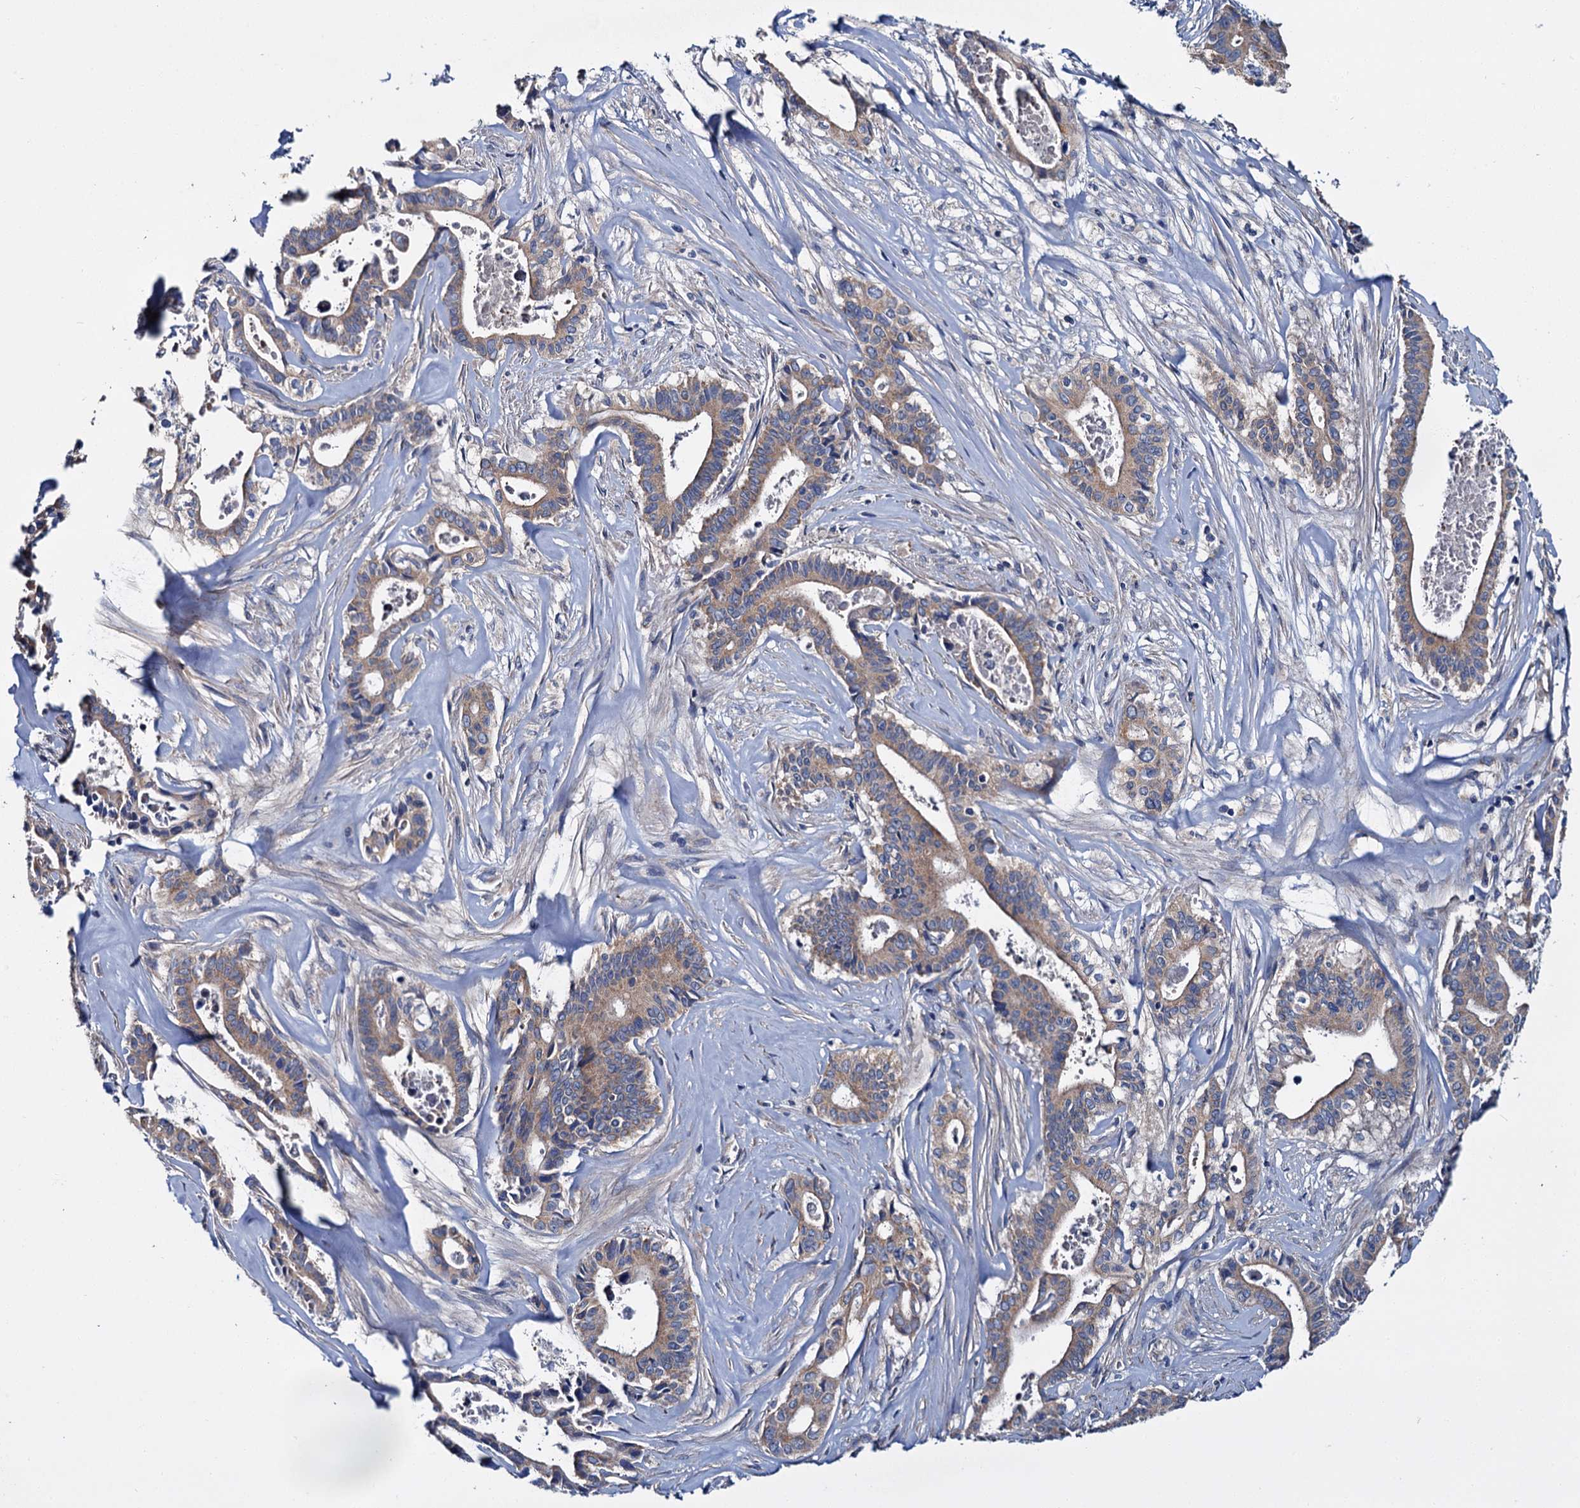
{"staining": {"intensity": "moderate", "quantity": ">75%", "location": "cytoplasmic/membranous"}, "tissue": "pancreatic cancer", "cell_type": "Tumor cells", "image_type": "cancer", "snomed": [{"axis": "morphology", "description": "Adenocarcinoma, NOS"}, {"axis": "topography", "description": "Pancreas"}], "caption": "Moderate cytoplasmic/membranous expression for a protein is present in about >75% of tumor cells of pancreatic cancer using immunohistochemistry.", "gene": "CEP295", "patient": {"sex": "female", "age": 77}}